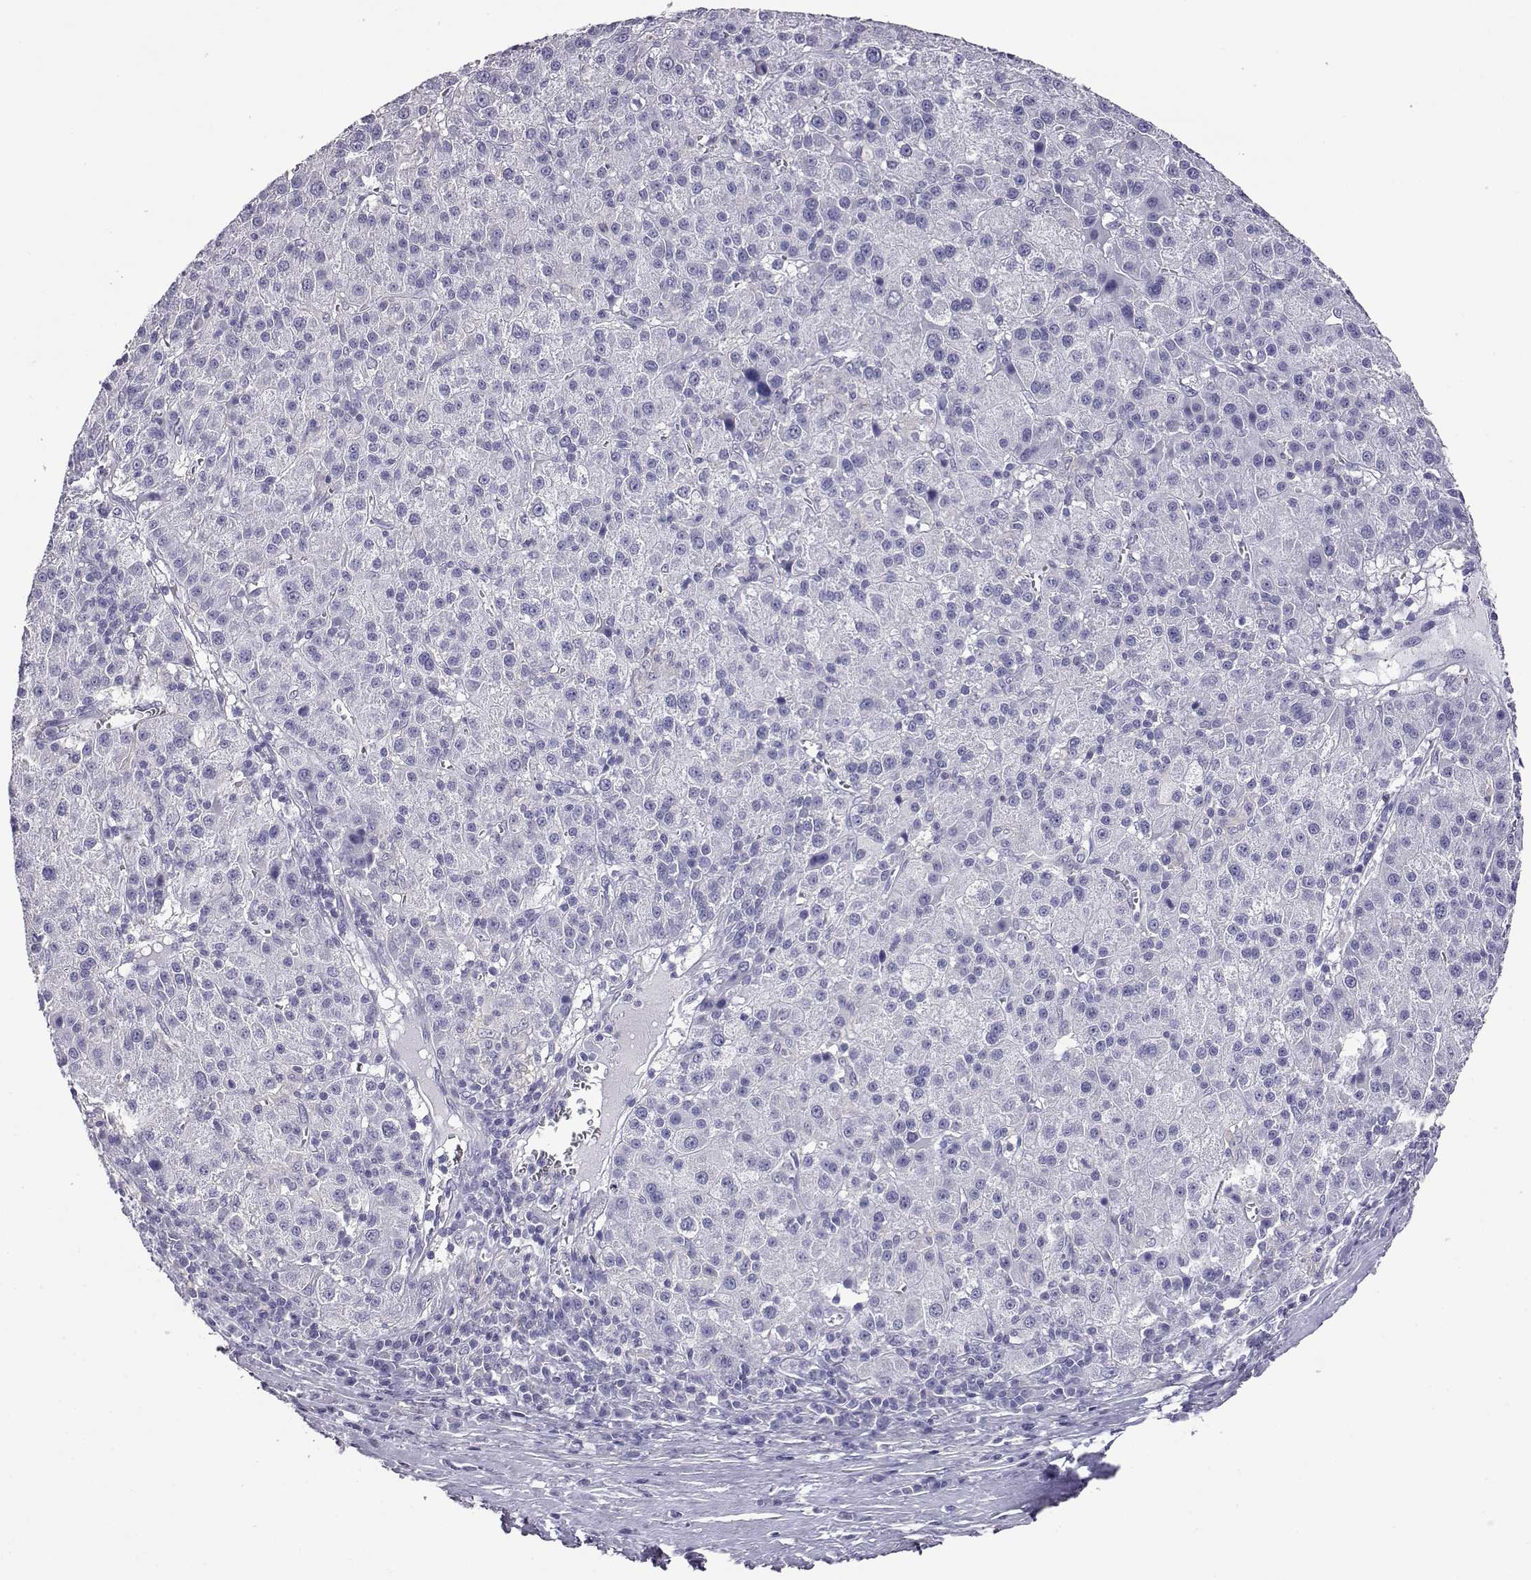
{"staining": {"intensity": "negative", "quantity": "none", "location": "none"}, "tissue": "liver cancer", "cell_type": "Tumor cells", "image_type": "cancer", "snomed": [{"axis": "morphology", "description": "Carcinoma, Hepatocellular, NOS"}, {"axis": "topography", "description": "Liver"}], "caption": "This is an IHC histopathology image of liver cancer. There is no positivity in tumor cells.", "gene": "AKR1B1", "patient": {"sex": "female", "age": 60}}